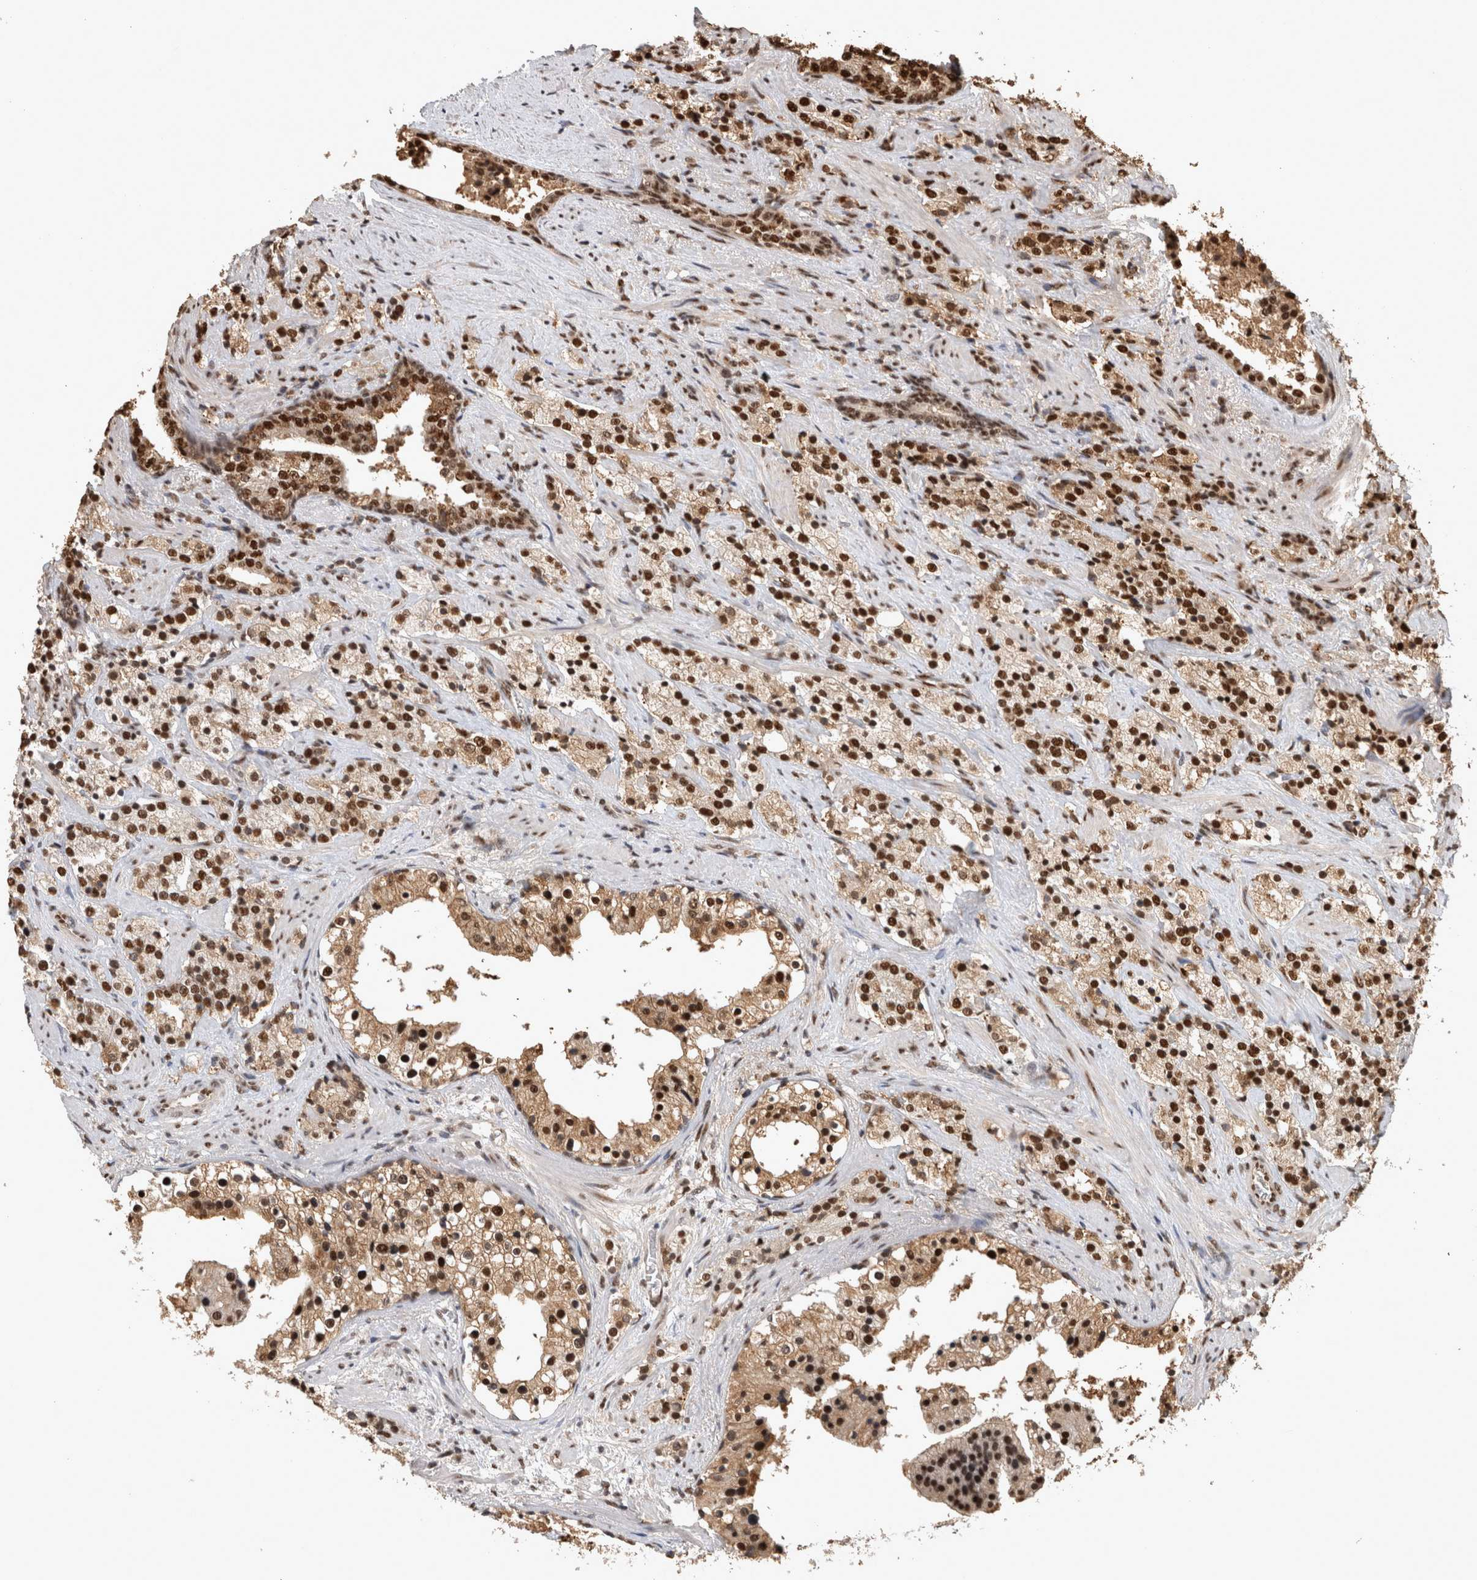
{"staining": {"intensity": "strong", "quantity": ">75%", "location": "nuclear"}, "tissue": "prostate cancer", "cell_type": "Tumor cells", "image_type": "cancer", "snomed": [{"axis": "morphology", "description": "Adenocarcinoma, High grade"}, {"axis": "topography", "description": "Prostate"}], "caption": "A high-resolution micrograph shows IHC staining of prostate cancer, which reveals strong nuclear expression in approximately >75% of tumor cells. The protein is shown in brown color, while the nuclei are stained blue.", "gene": "RAD50", "patient": {"sex": "male", "age": 71}}